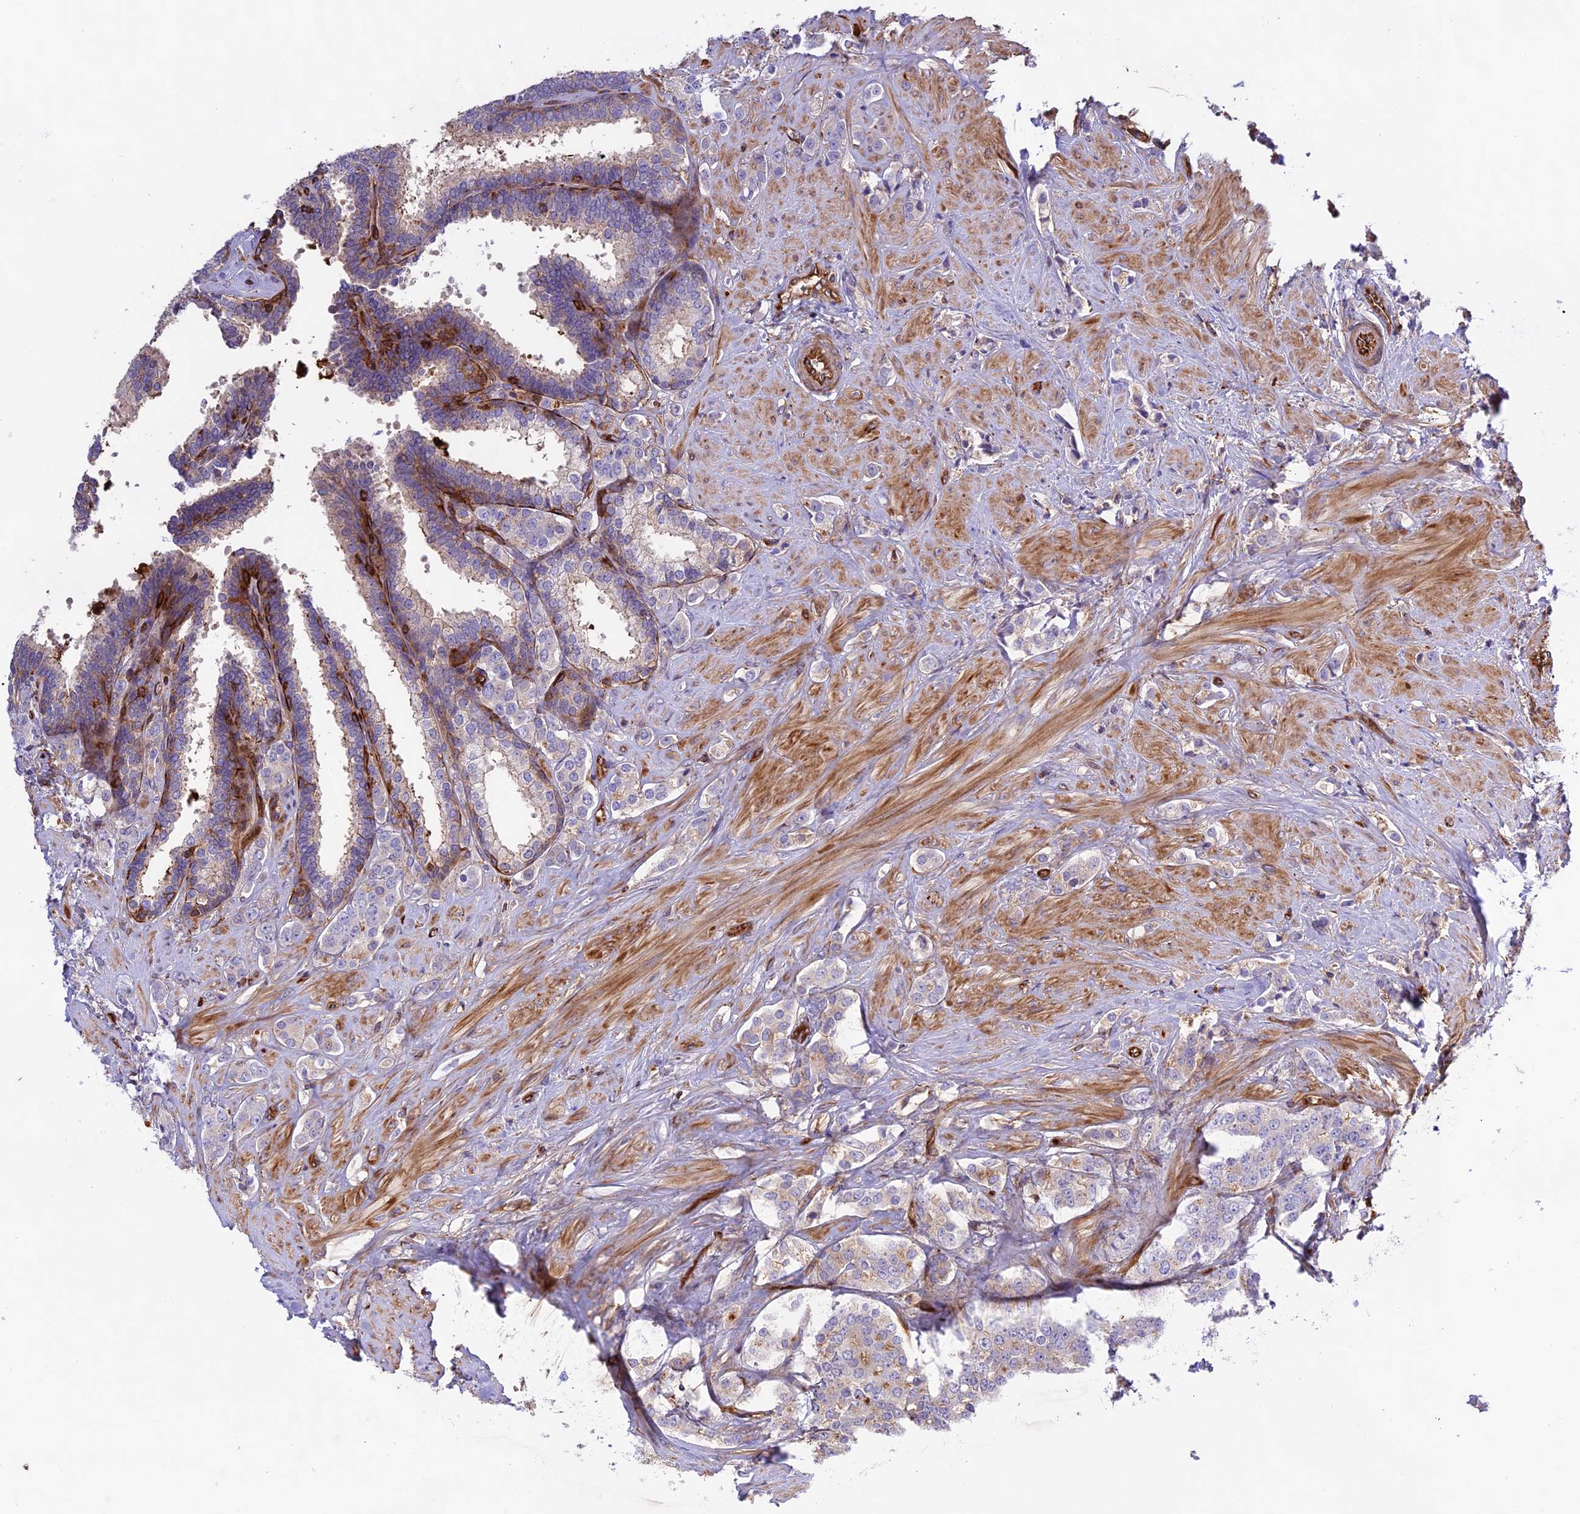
{"staining": {"intensity": "negative", "quantity": "none", "location": "none"}, "tissue": "prostate cancer", "cell_type": "Tumor cells", "image_type": "cancer", "snomed": [{"axis": "morphology", "description": "Adenocarcinoma, High grade"}, {"axis": "topography", "description": "Prostate"}], "caption": "This is a micrograph of immunohistochemistry staining of prostate cancer (high-grade adenocarcinoma), which shows no positivity in tumor cells.", "gene": "CD99L2", "patient": {"sex": "male", "age": 62}}